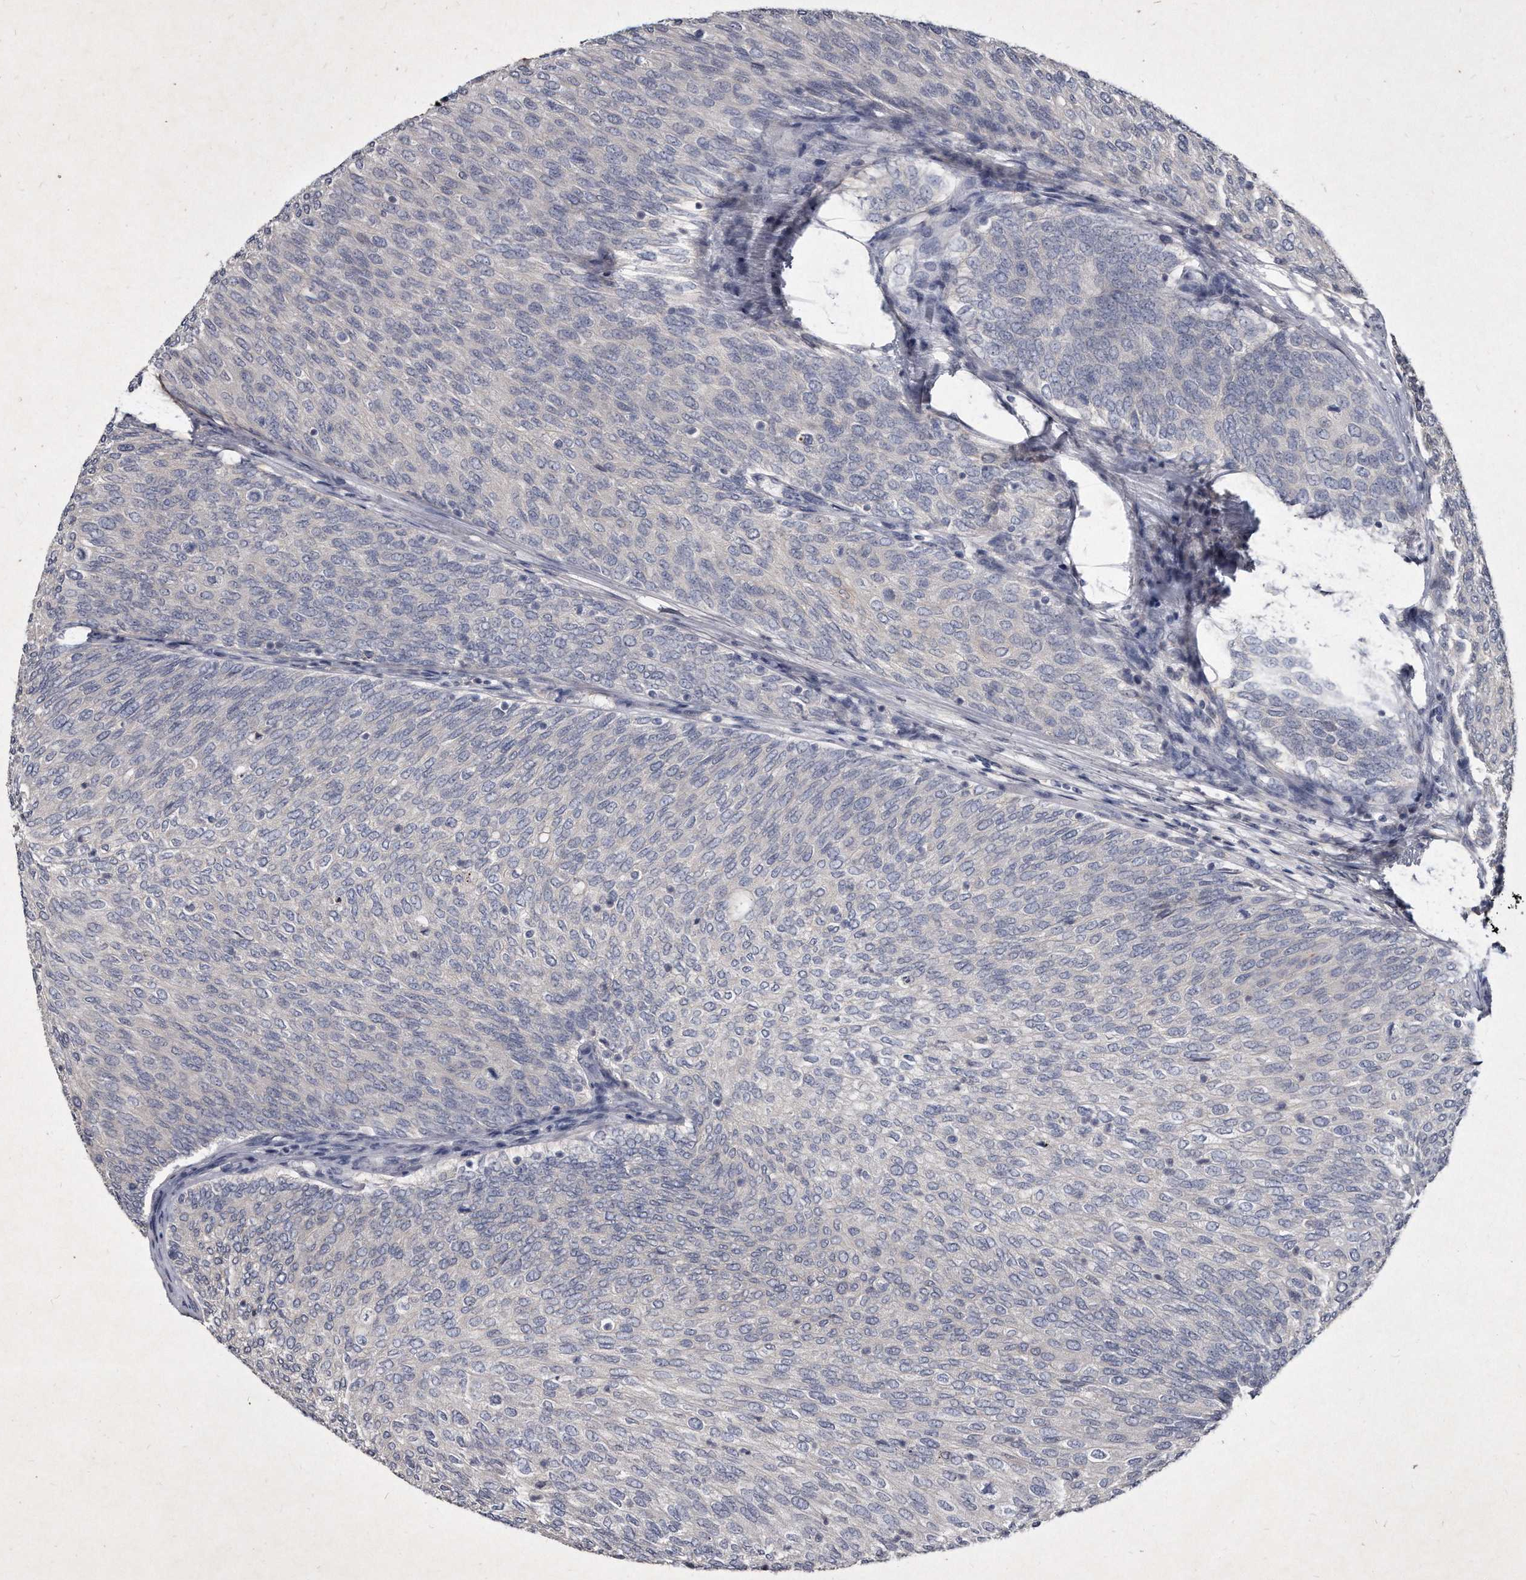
{"staining": {"intensity": "negative", "quantity": "none", "location": "none"}, "tissue": "urothelial cancer", "cell_type": "Tumor cells", "image_type": "cancer", "snomed": [{"axis": "morphology", "description": "Urothelial carcinoma, Low grade"}, {"axis": "topography", "description": "Urinary bladder"}], "caption": "Tumor cells show no significant positivity in urothelial cancer.", "gene": "KLHDC3", "patient": {"sex": "female", "age": 79}}